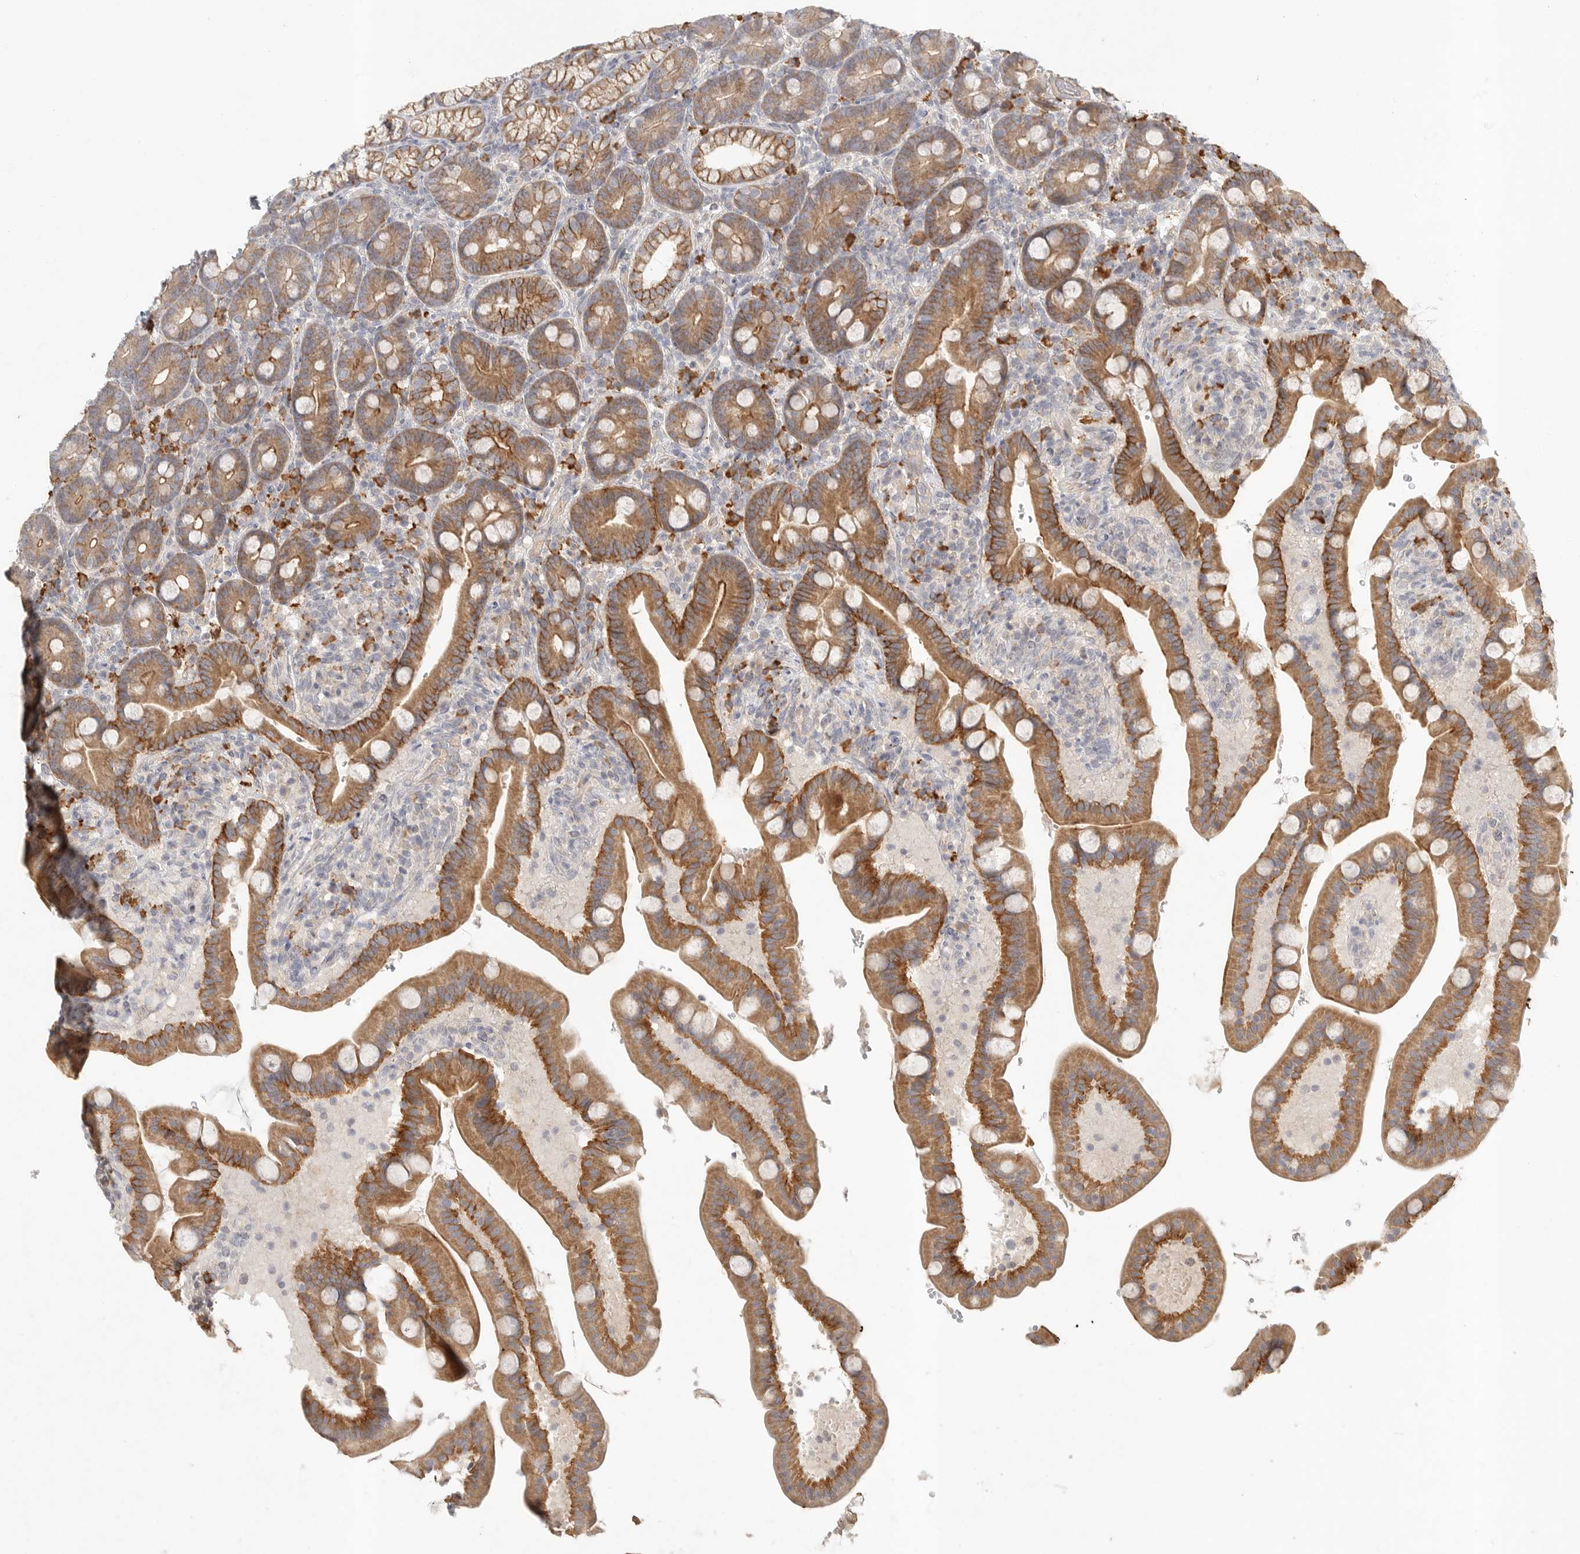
{"staining": {"intensity": "moderate", "quantity": ">75%", "location": "cytoplasmic/membranous"}, "tissue": "duodenum", "cell_type": "Glandular cells", "image_type": "normal", "snomed": [{"axis": "morphology", "description": "Normal tissue, NOS"}, {"axis": "topography", "description": "Duodenum"}], "caption": "Immunohistochemical staining of unremarkable human duodenum shows >75% levels of moderate cytoplasmic/membranous protein staining in approximately >75% of glandular cells.", "gene": "SLC25A36", "patient": {"sex": "male", "age": 54}}